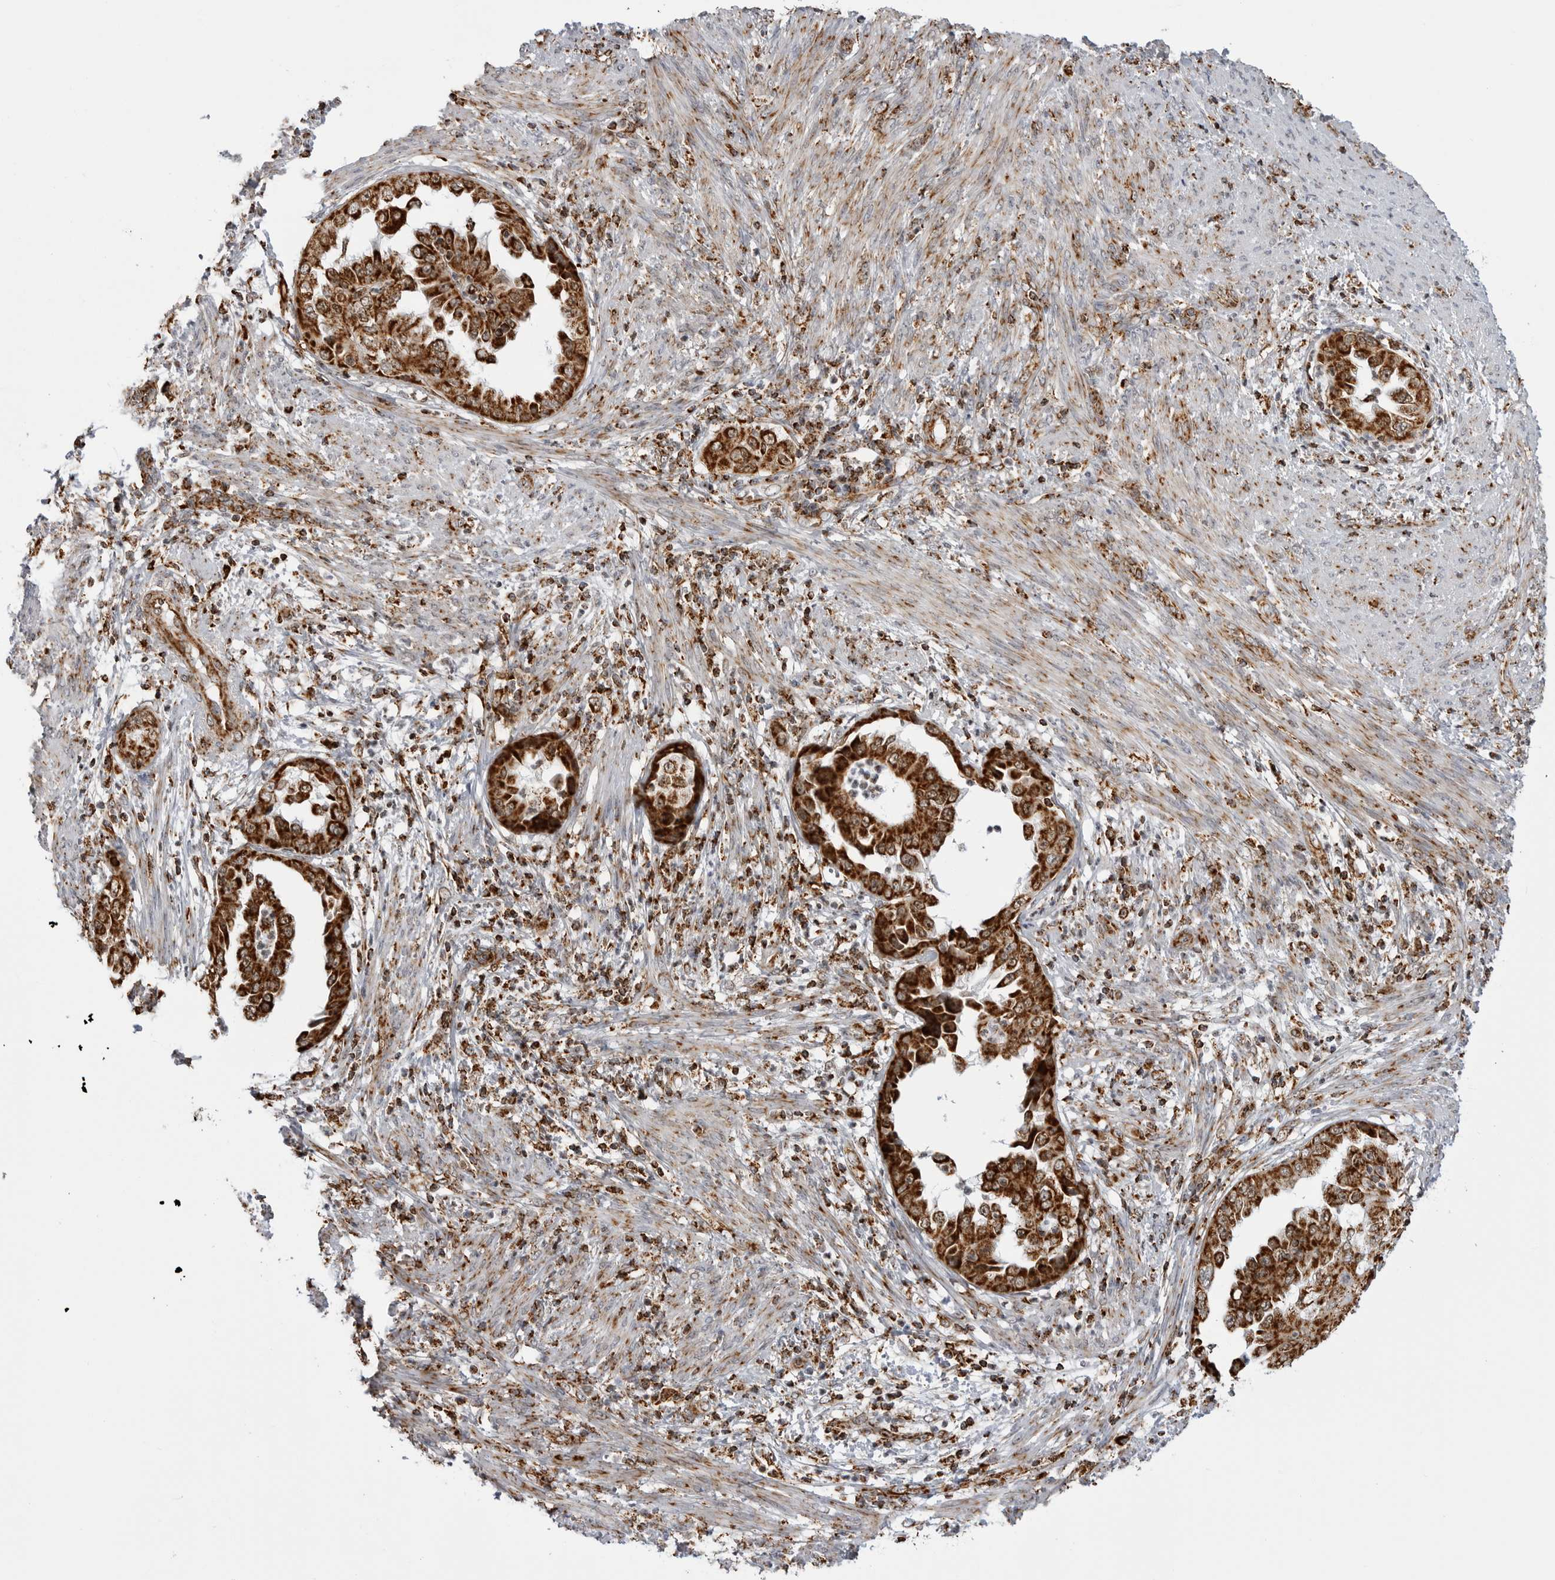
{"staining": {"intensity": "strong", "quantity": ">75%", "location": "cytoplasmic/membranous"}, "tissue": "endometrial cancer", "cell_type": "Tumor cells", "image_type": "cancer", "snomed": [{"axis": "morphology", "description": "Adenocarcinoma, NOS"}, {"axis": "topography", "description": "Endometrium"}], "caption": "Human endometrial adenocarcinoma stained with a protein marker reveals strong staining in tumor cells.", "gene": "COX5A", "patient": {"sex": "female", "age": 85}}